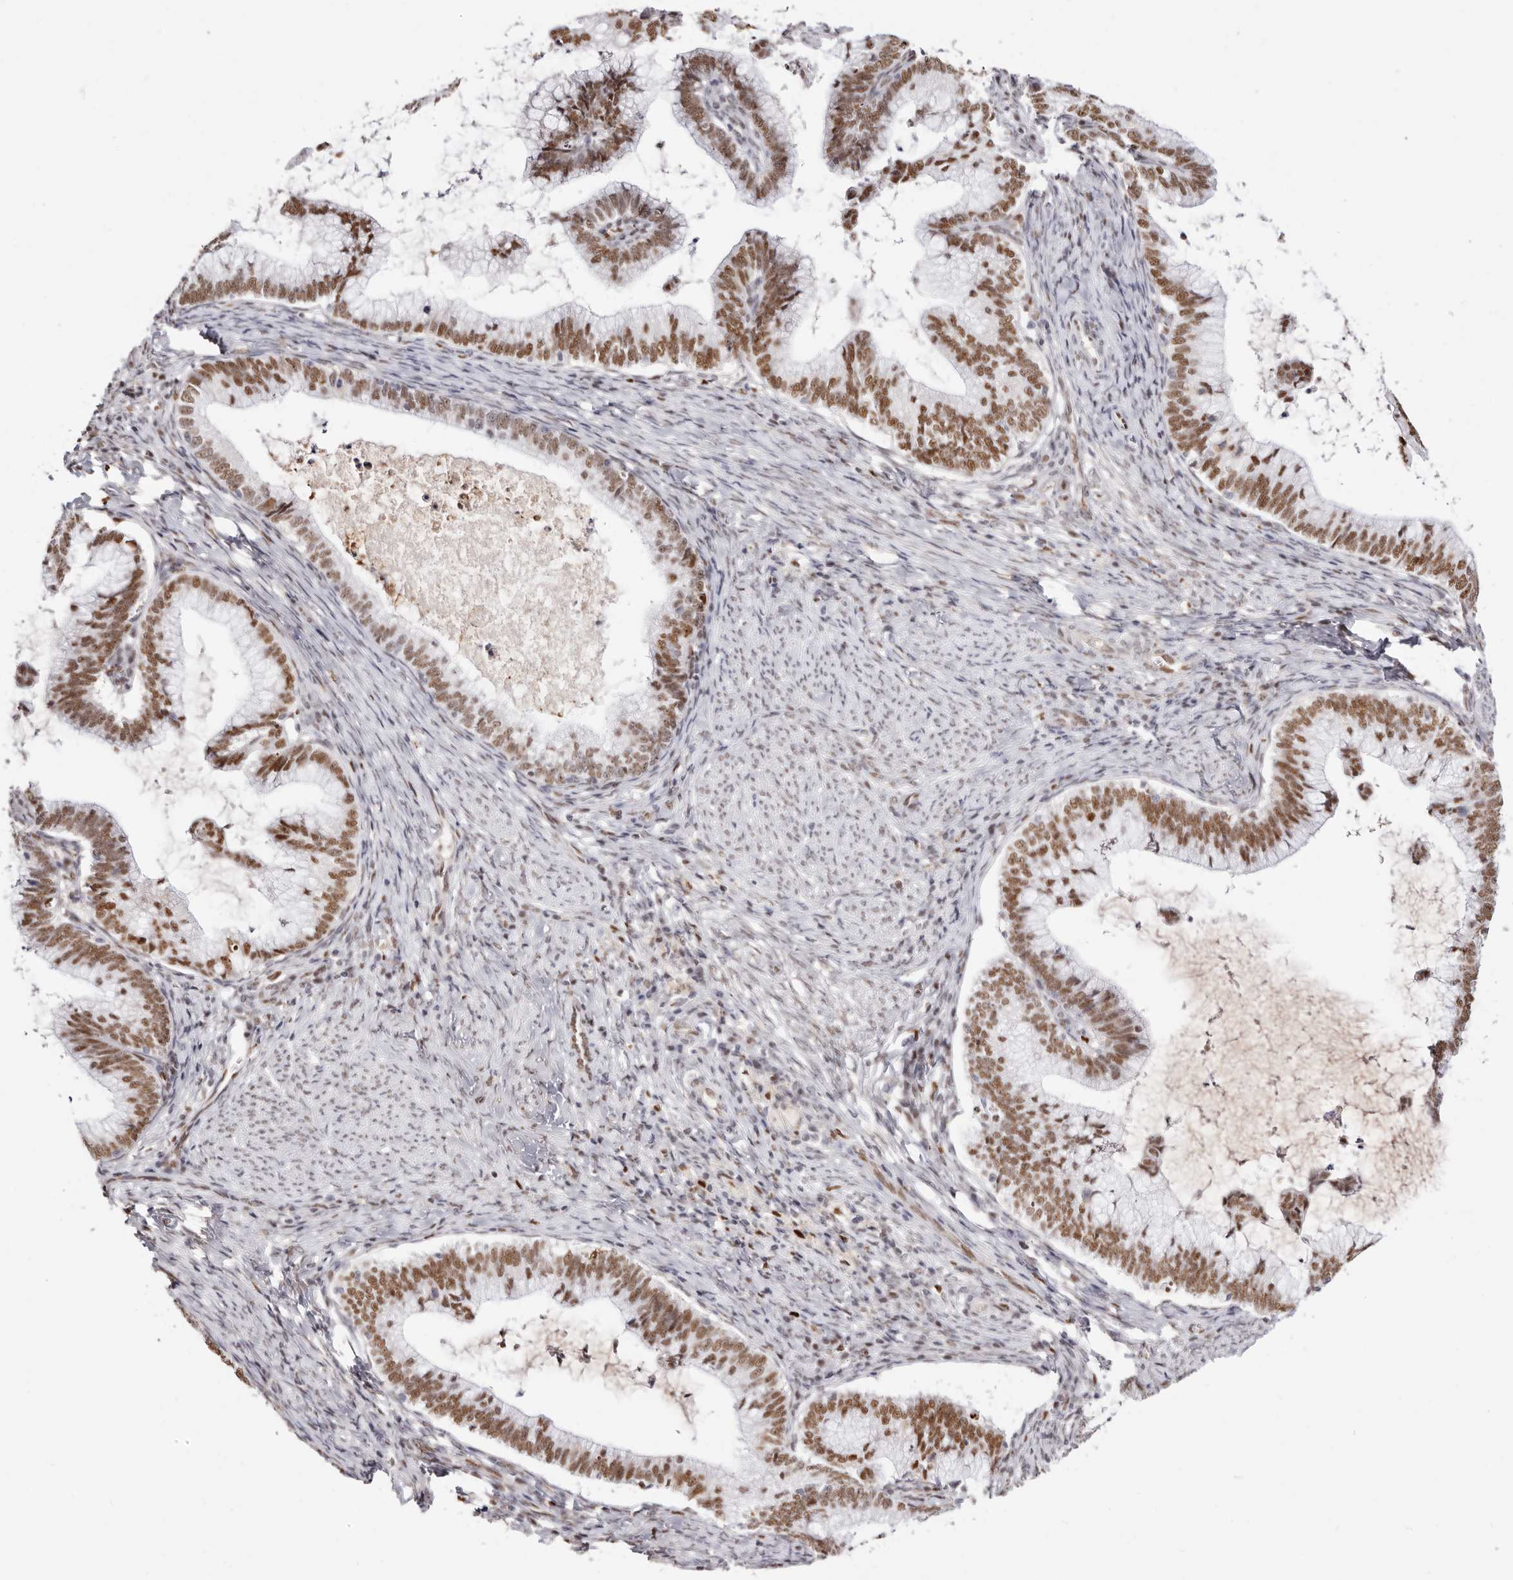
{"staining": {"intensity": "moderate", "quantity": ">75%", "location": "nuclear"}, "tissue": "cervical cancer", "cell_type": "Tumor cells", "image_type": "cancer", "snomed": [{"axis": "morphology", "description": "Adenocarcinoma, NOS"}, {"axis": "topography", "description": "Cervix"}], "caption": "IHC (DAB (3,3'-diaminobenzidine)) staining of cervical cancer shows moderate nuclear protein positivity in approximately >75% of tumor cells.", "gene": "TKT", "patient": {"sex": "female", "age": 36}}